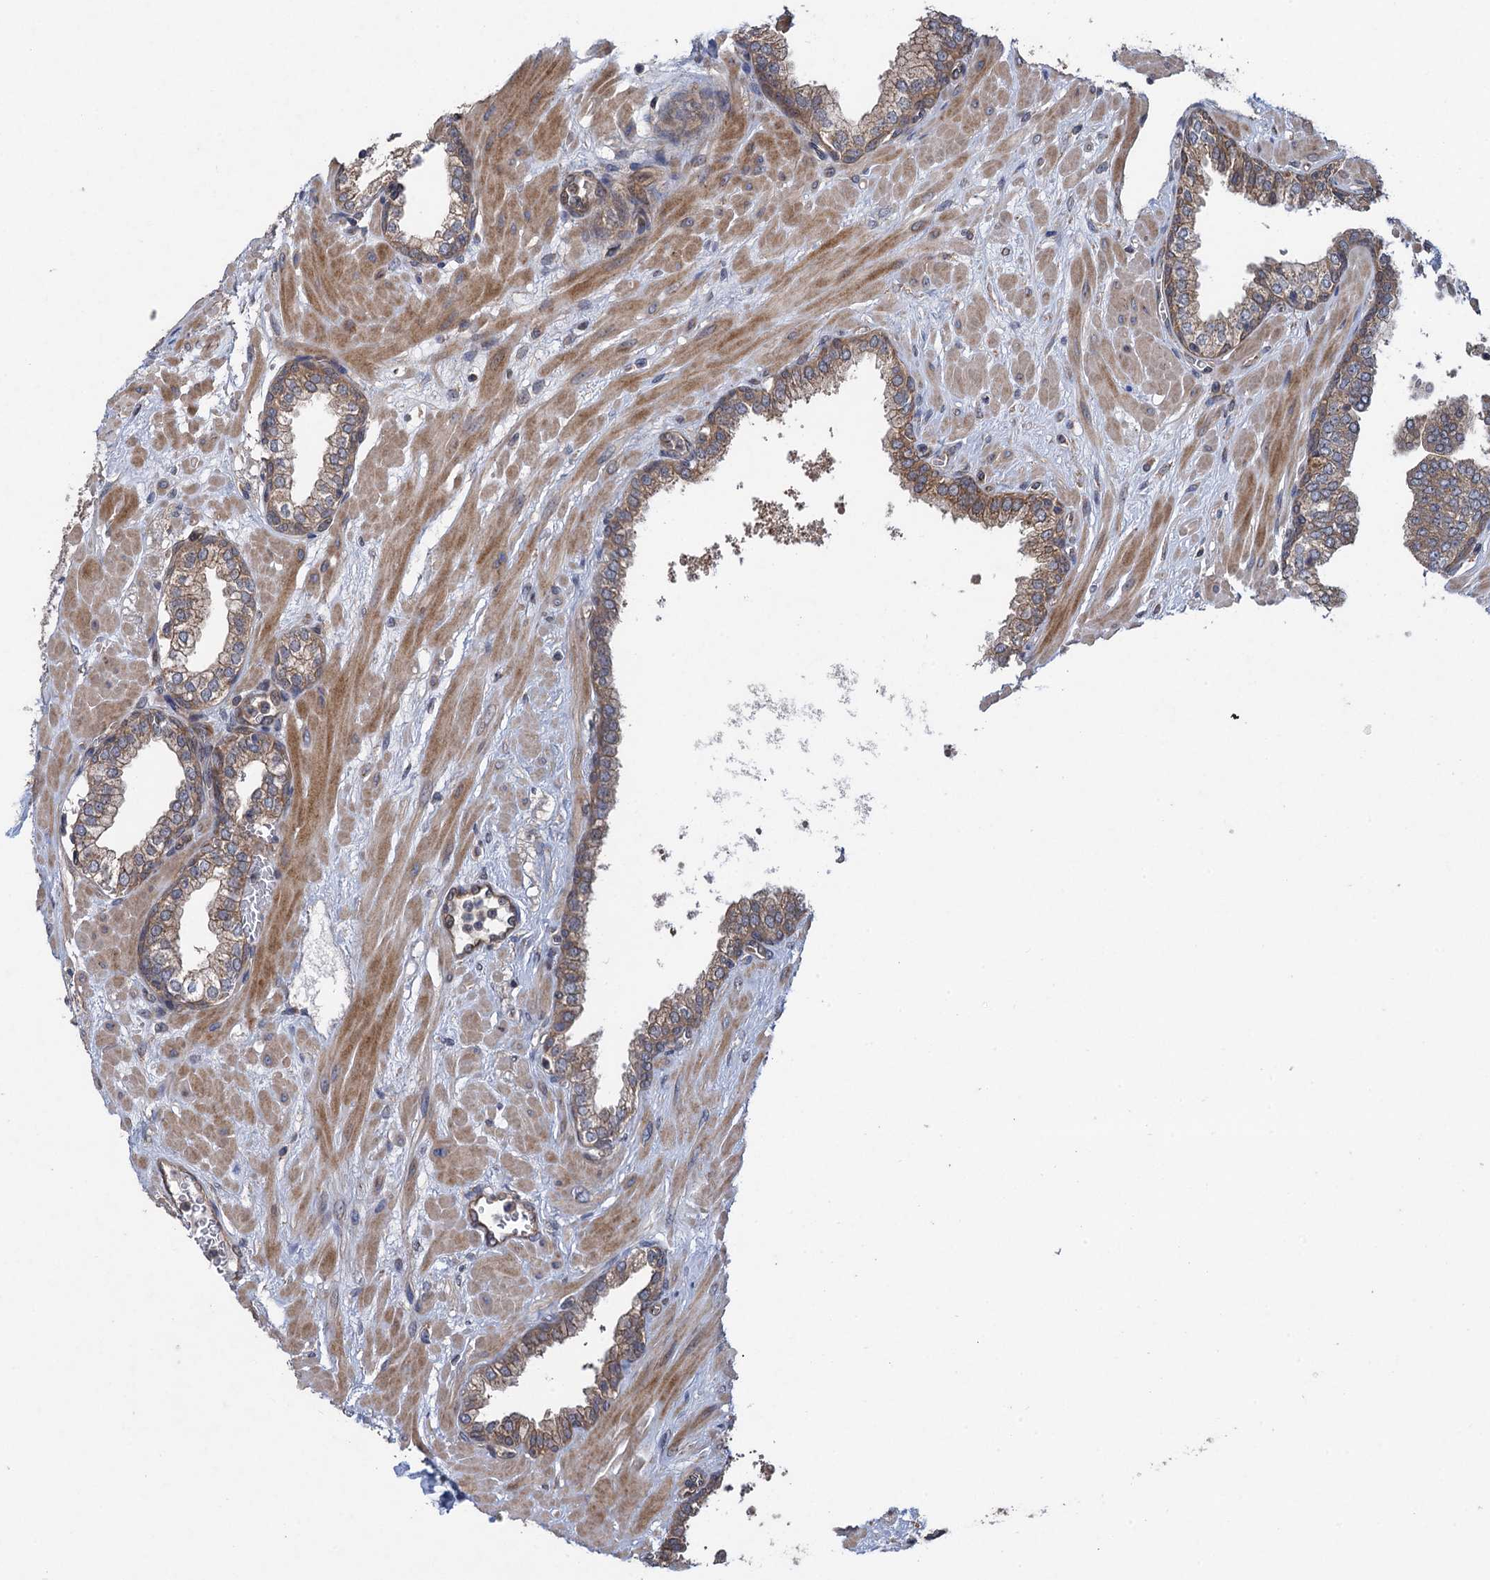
{"staining": {"intensity": "moderate", "quantity": ">75%", "location": "cytoplasmic/membranous"}, "tissue": "prostate", "cell_type": "Glandular cells", "image_type": "normal", "snomed": [{"axis": "morphology", "description": "Normal tissue, NOS"}, {"axis": "topography", "description": "Prostate"}], "caption": "Protein expression analysis of benign human prostate reveals moderate cytoplasmic/membranous staining in about >75% of glandular cells. (IHC, brightfield microscopy, high magnification).", "gene": "HAUS1", "patient": {"sex": "male", "age": 60}}